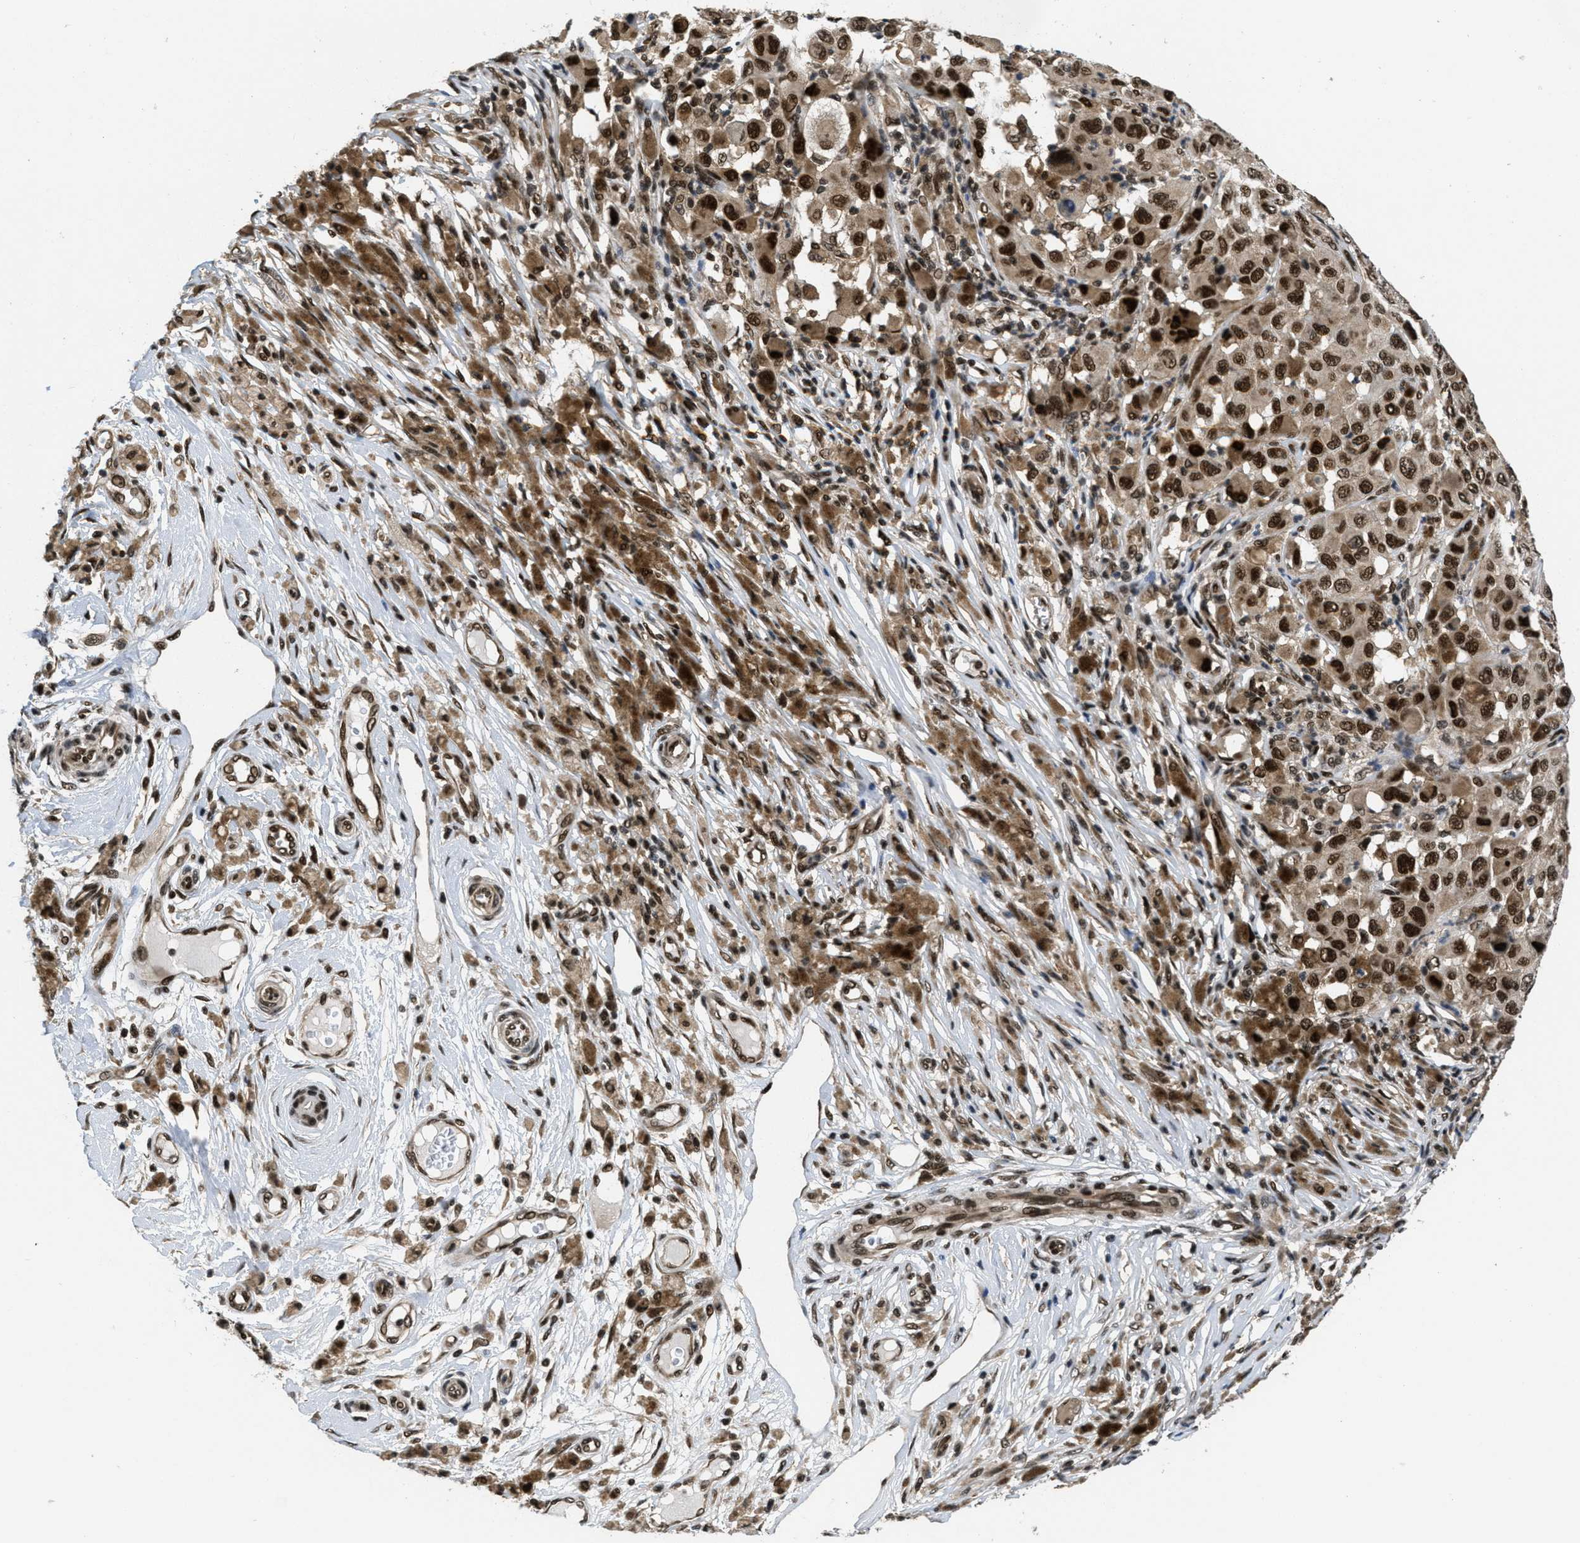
{"staining": {"intensity": "strong", "quantity": ">75%", "location": "cytoplasmic/membranous,nuclear"}, "tissue": "melanoma", "cell_type": "Tumor cells", "image_type": "cancer", "snomed": [{"axis": "morphology", "description": "Malignant melanoma, NOS"}, {"axis": "topography", "description": "Skin"}], "caption": "Malignant melanoma tissue reveals strong cytoplasmic/membranous and nuclear positivity in about >75% of tumor cells, visualized by immunohistochemistry.", "gene": "CUL4B", "patient": {"sex": "male", "age": 96}}